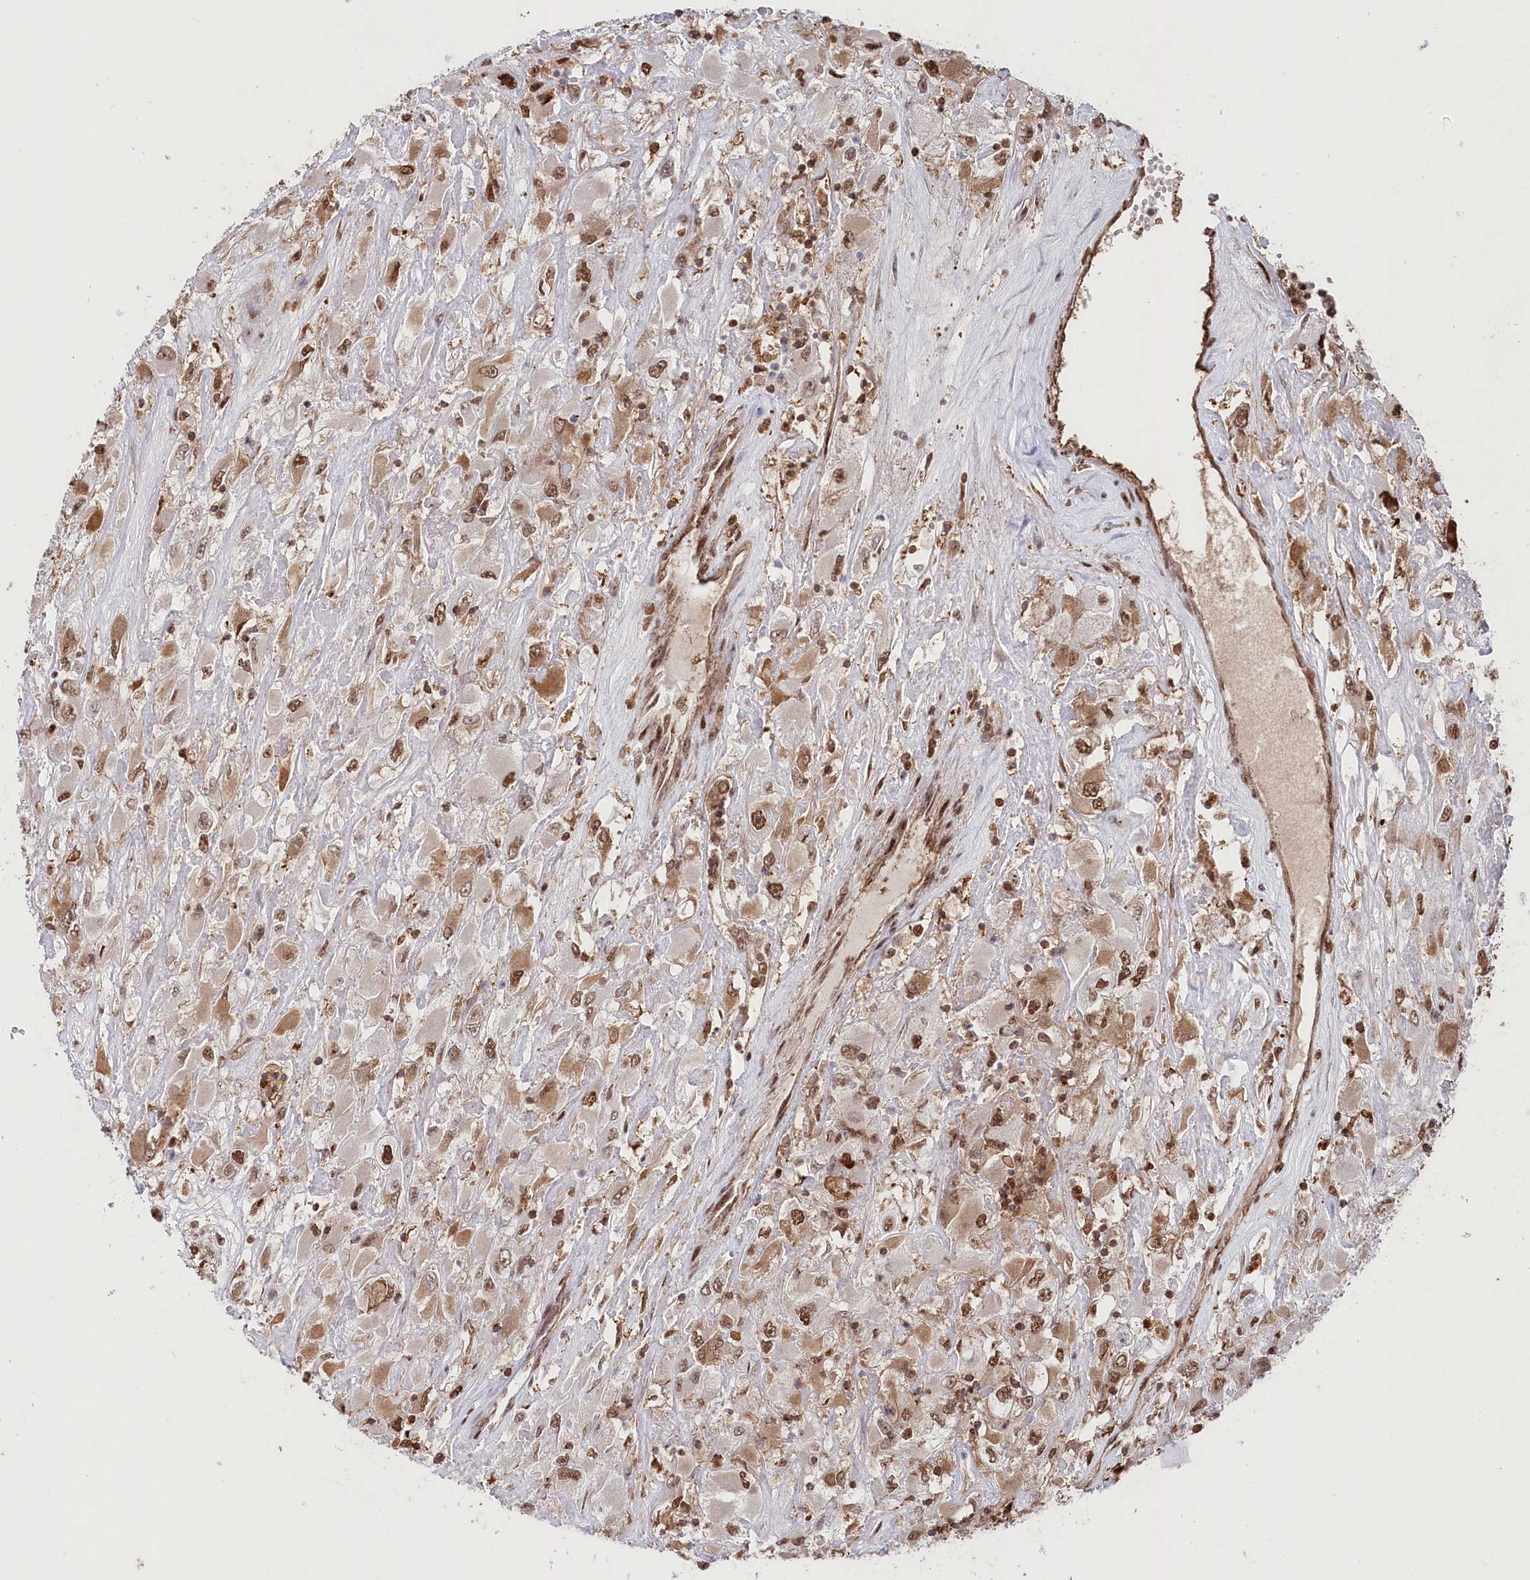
{"staining": {"intensity": "moderate", "quantity": ">75%", "location": "cytoplasmic/membranous,nuclear"}, "tissue": "renal cancer", "cell_type": "Tumor cells", "image_type": "cancer", "snomed": [{"axis": "morphology", "description": "Adenocarcinoma, NOS"}, {"axis": "topography", "description": "Kidney"}], "caption": "A high-resolution micrograph shows immunohistochemistry staining of renal cancer (adenocarcinoma), which shows moderate cytoplasmic/membranous and nuclear positivity in approximately >75% of tumor cells. (DAB IHC, brown staining for protein, blue staining for nuclei).", "gene": "PSMA1", "patient": {"sex": "female", "age": 52}}